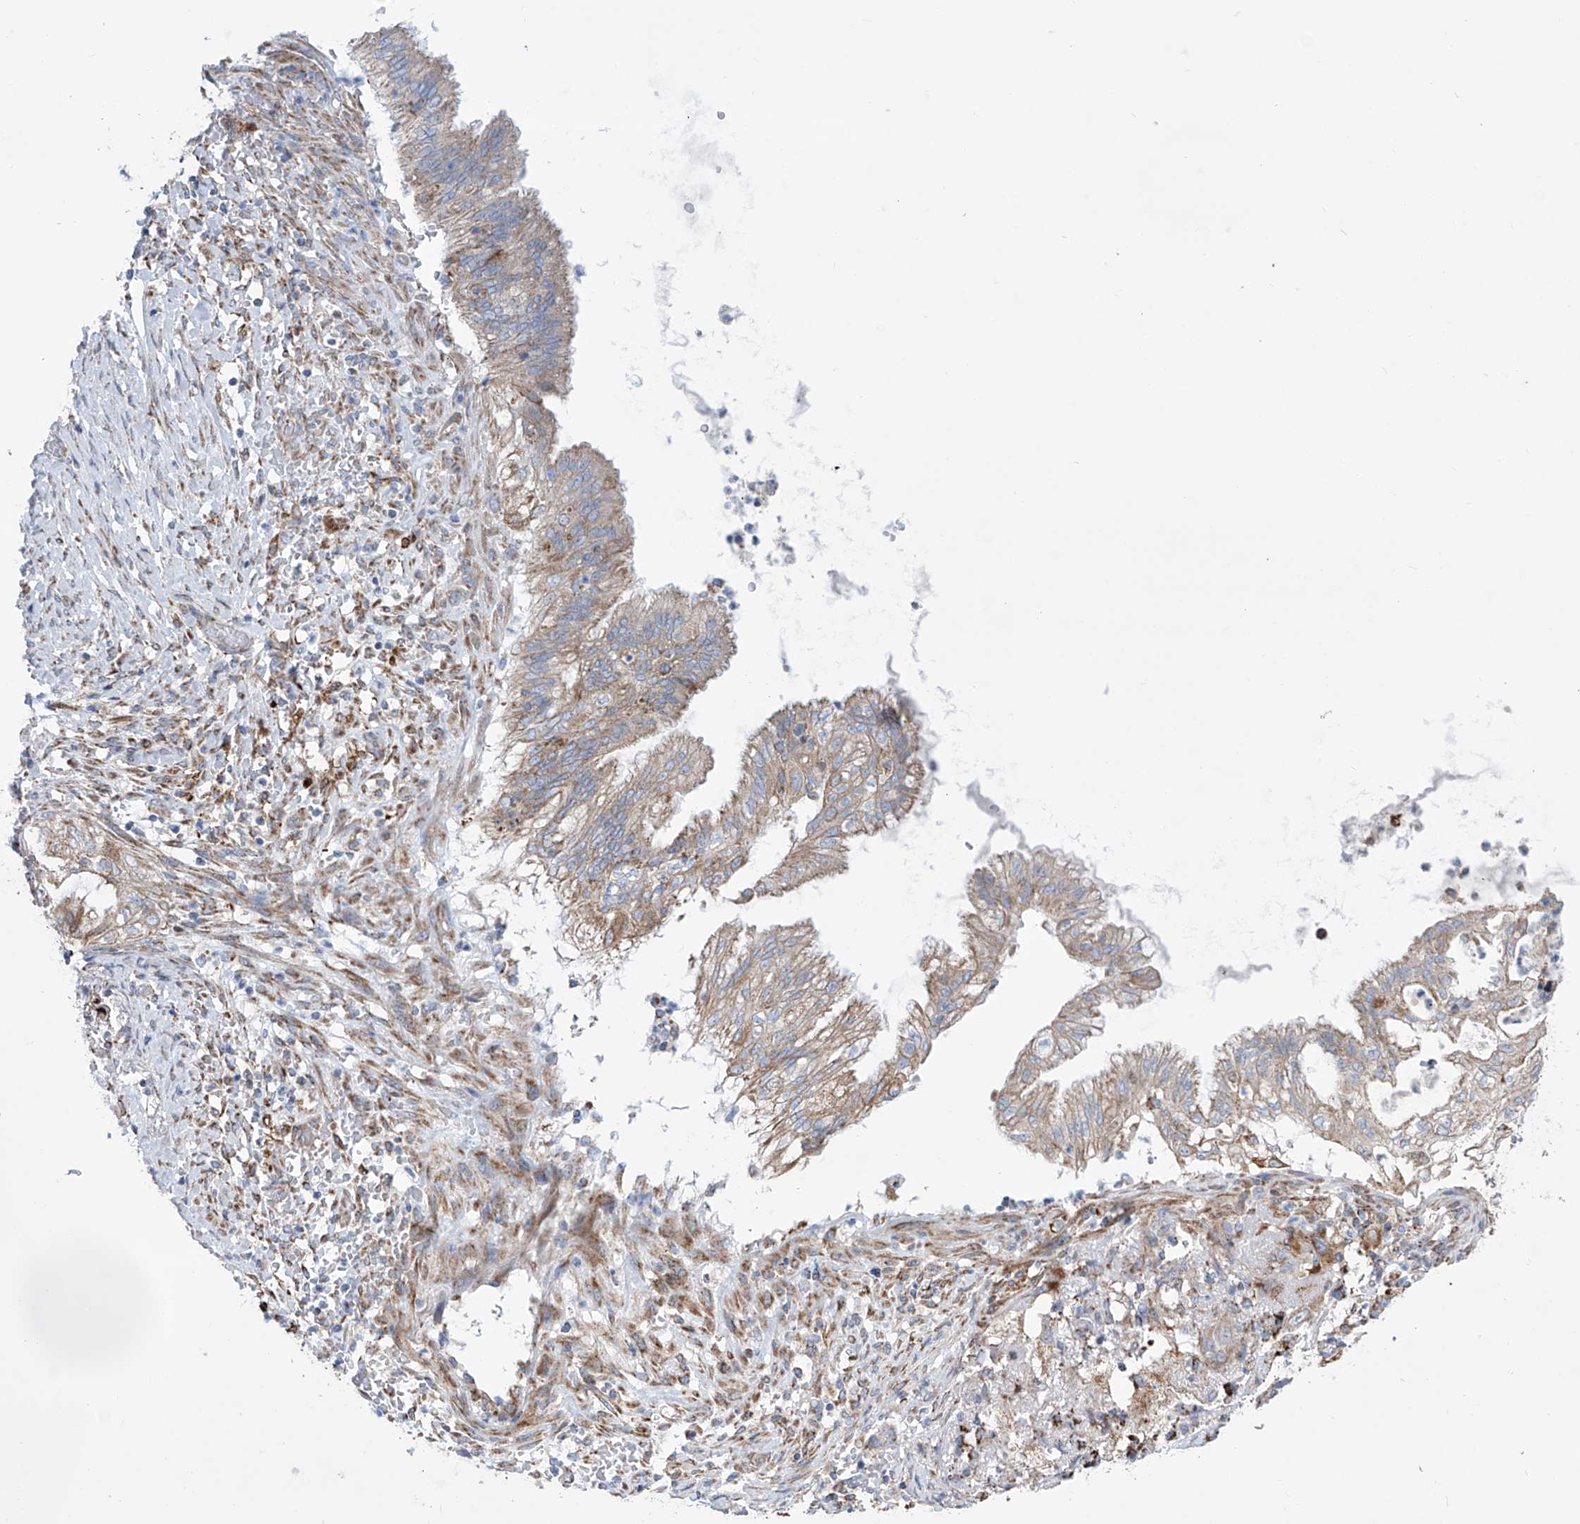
{"staining": {"intensity": "weak", "quantity": "25%-75%", "location": "cytoplasmic/membranous"}, "tissue": "lung cancer", "cell_type": "Tumor cells", "image_type": "cancer", "snomed": [{"axis": "morphology", "description": "Adenocarcinoma, NOS"}, {"axis": "topography", "description": "Lung"}], "caption": "Immunohistochemical staining of lung cancer (adenocarcinoma) displays weak cytoplasmic/membranous protein positivity in about 25%-75% of tumor cells. The protein of interest is shown in brown color, while the nuclei are stained blue.", "gene": "ALDH6A1", "patient": {"sex": "female", "age": 70}}